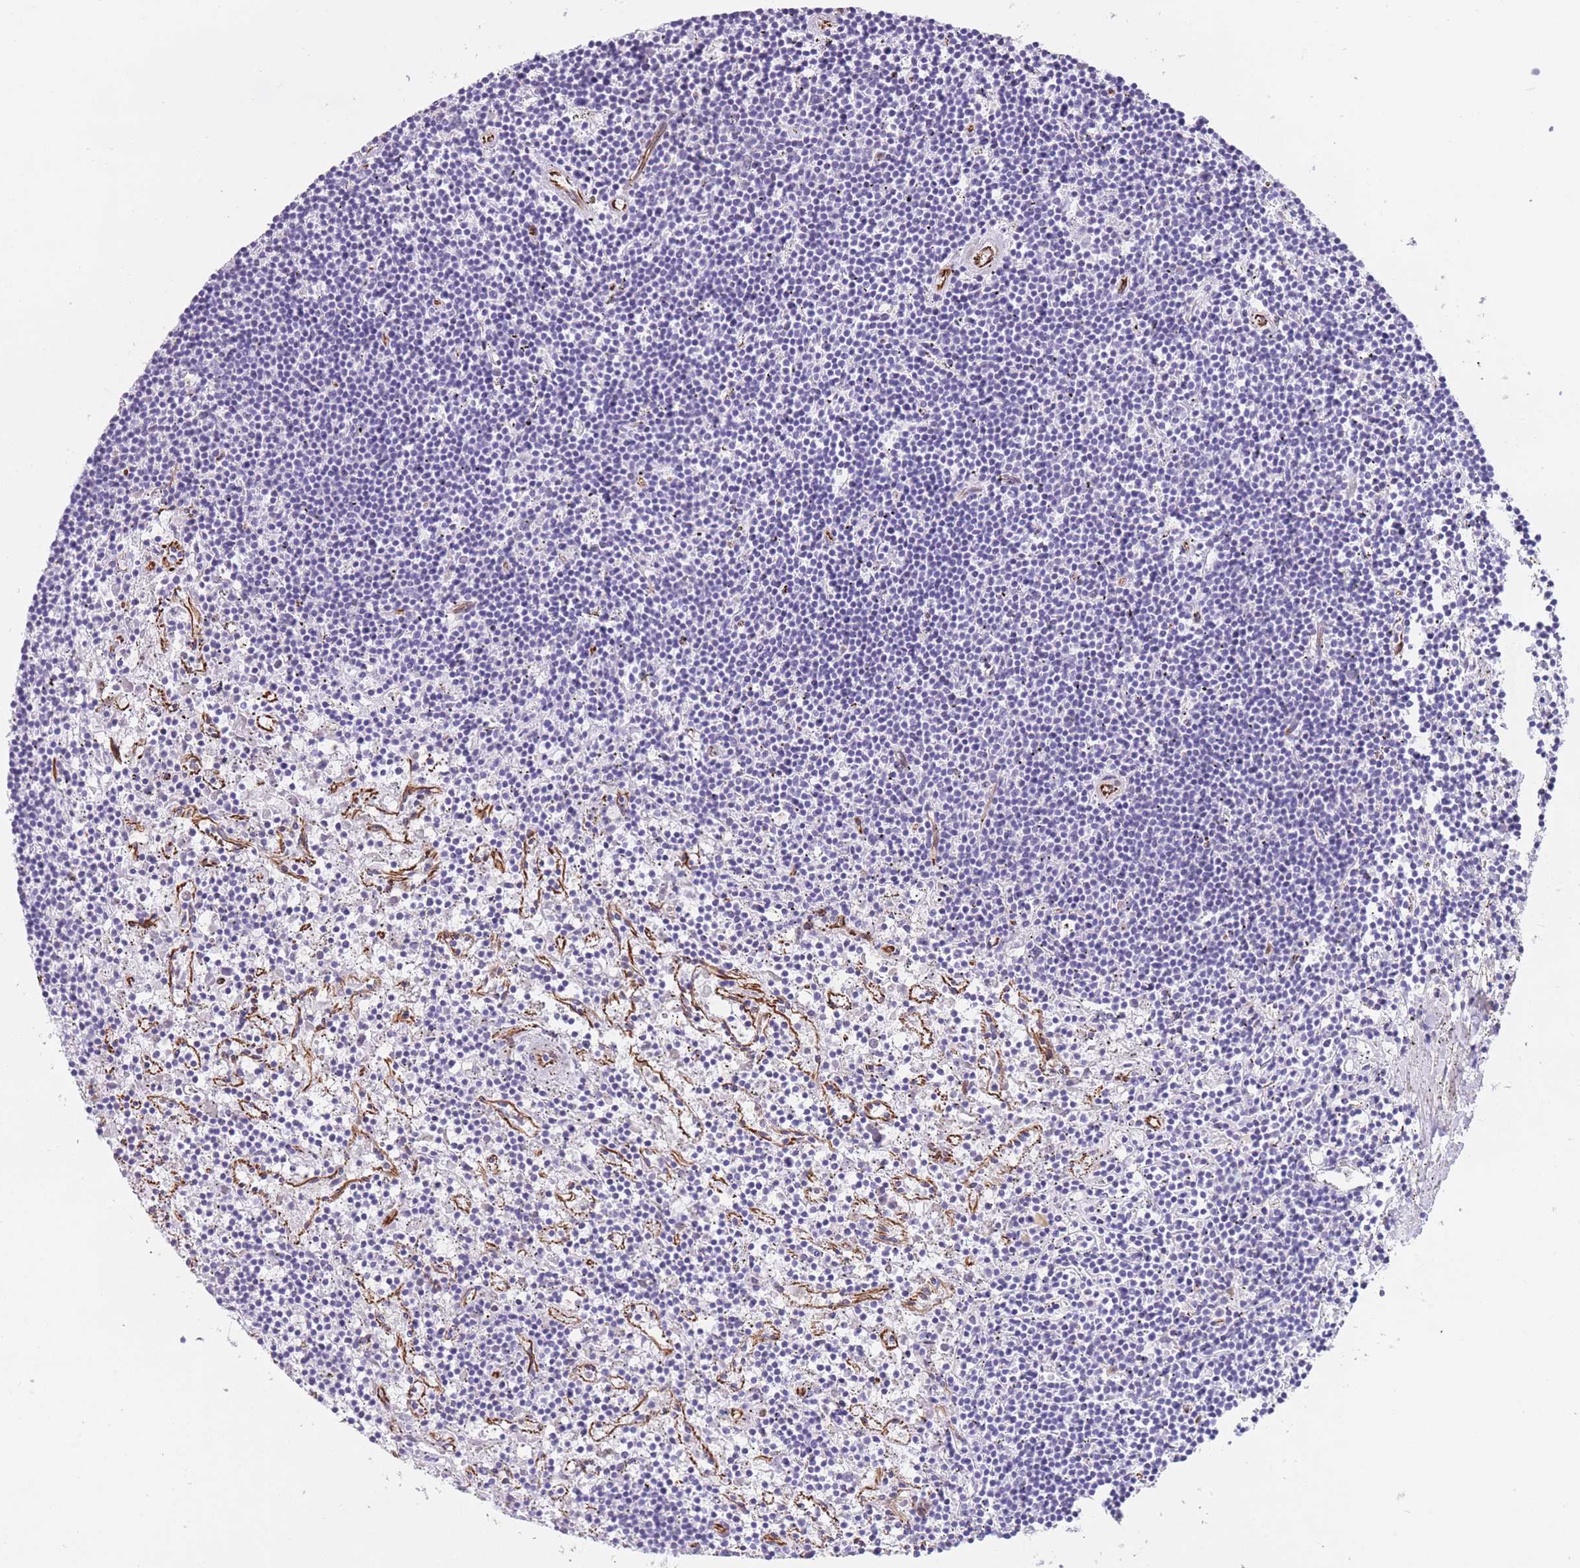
{"staining": {"intensity": "negative", "quantity": "none", "location": "none"}, "tissue": "lymphoma", "cell_type": "Tumor cells", "image_type": "cancer", "snomed": [{"axis": "morphology", "description": "Malignant lymphoma, non-Hodgkin's type, Low grade"}, {"axis": "topography", "description": "Spleen"}], "caption": "This is an immunohistochemistry image of low-grade malignant lymphoma, non-Hodgkin's type. There is no staining in tumor cells.", "gene": "PTCD1", "patient": {"sex": "male", "age": 76}}